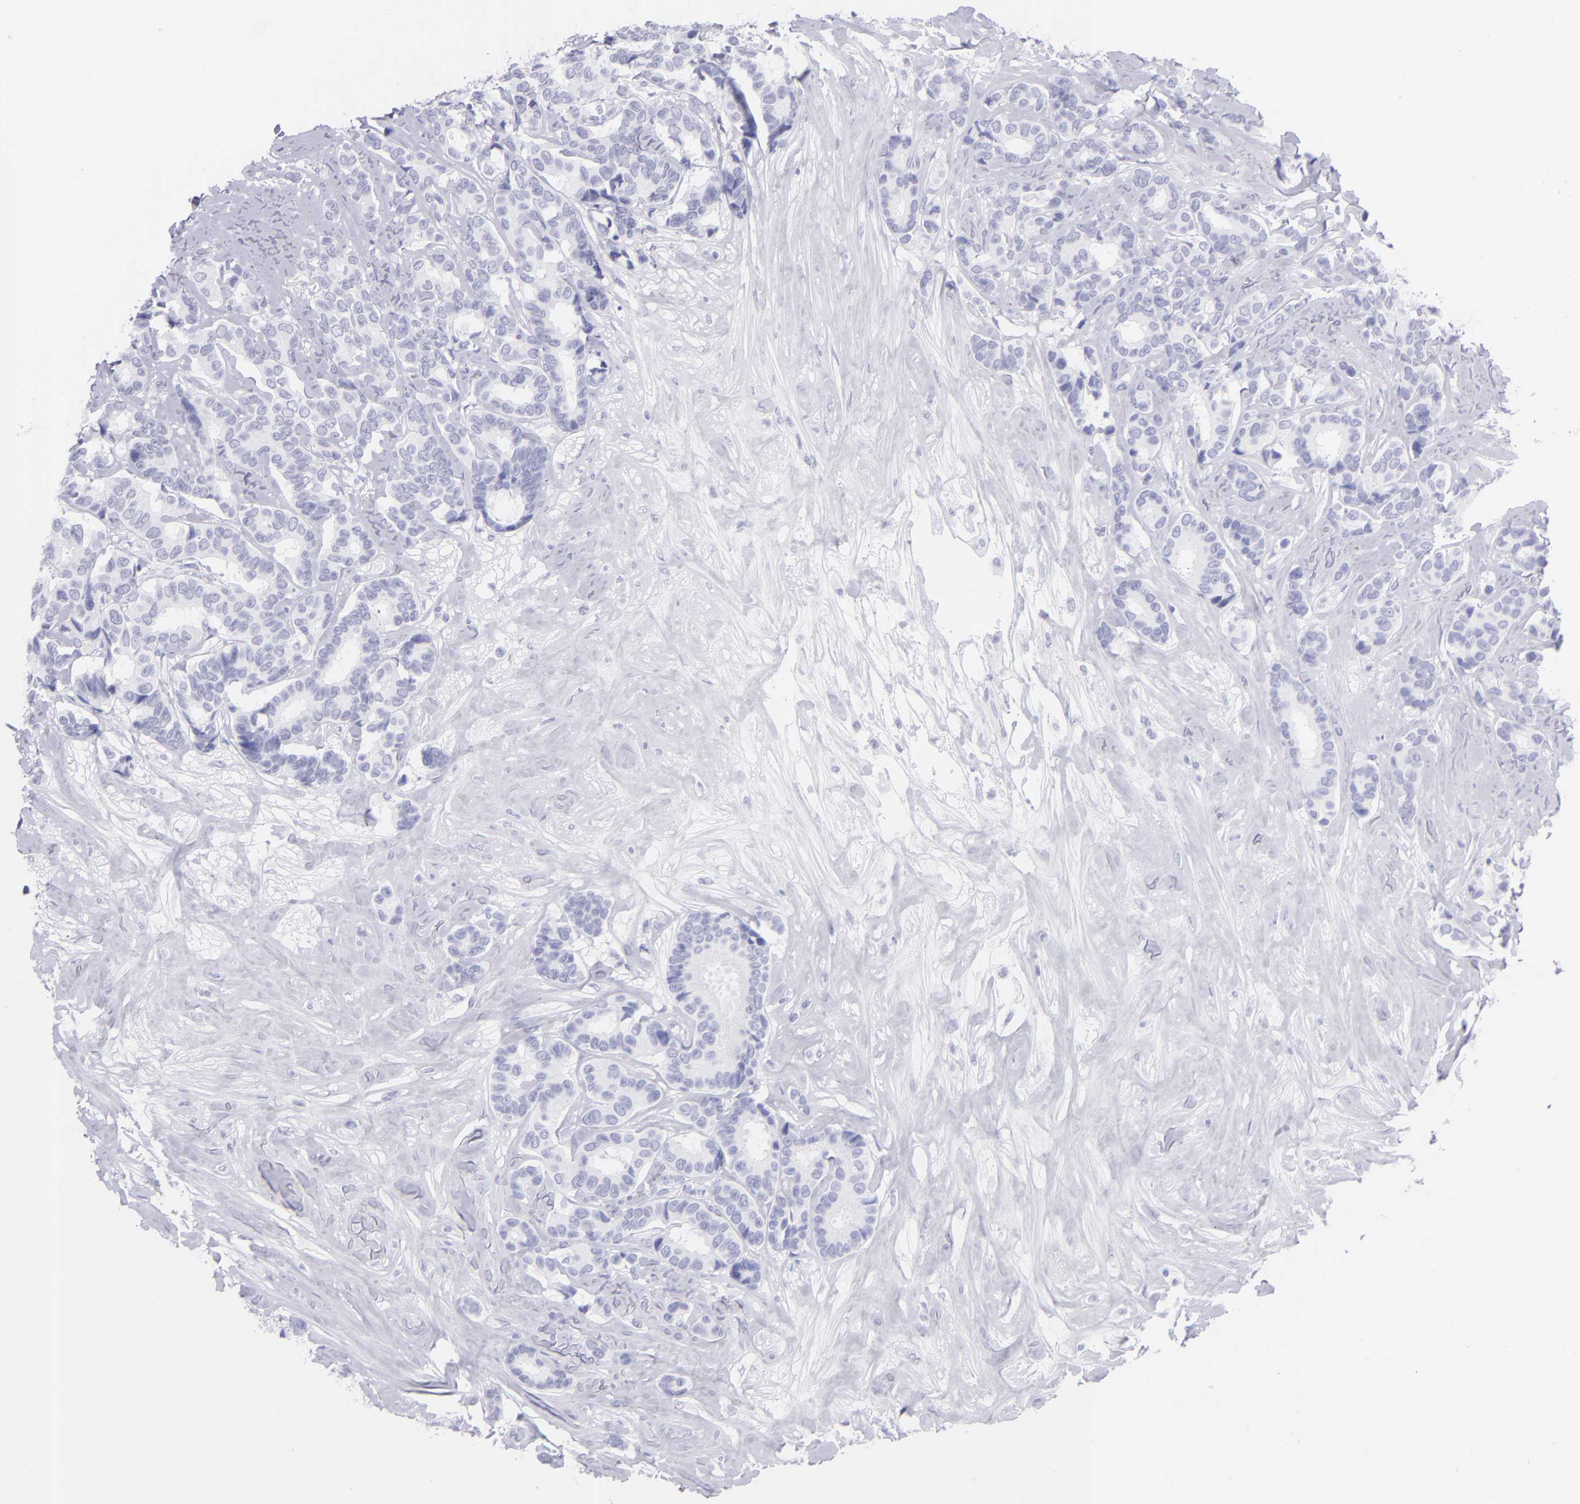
{"staining": {"intensity": "negative", "quantity": "none", "location": "none"}, "tissue": "breast cancer", "cell_type": "Tumor cells", "image_type": "cancer", "snomed": [{"axis": "morphology", "description": "Duct carcinoma"}, {"axis": "topography", "description": "Breast"}], "caption": "This photomicrograph is of breast invasive ductal carcinoma stained with IHC to label a protein in brown with the nuclei are counter-stained blue. There is no positivity in tumor cells.", "gene": "SLC1A3", "patient": {"sex": "female", "age": 87}}